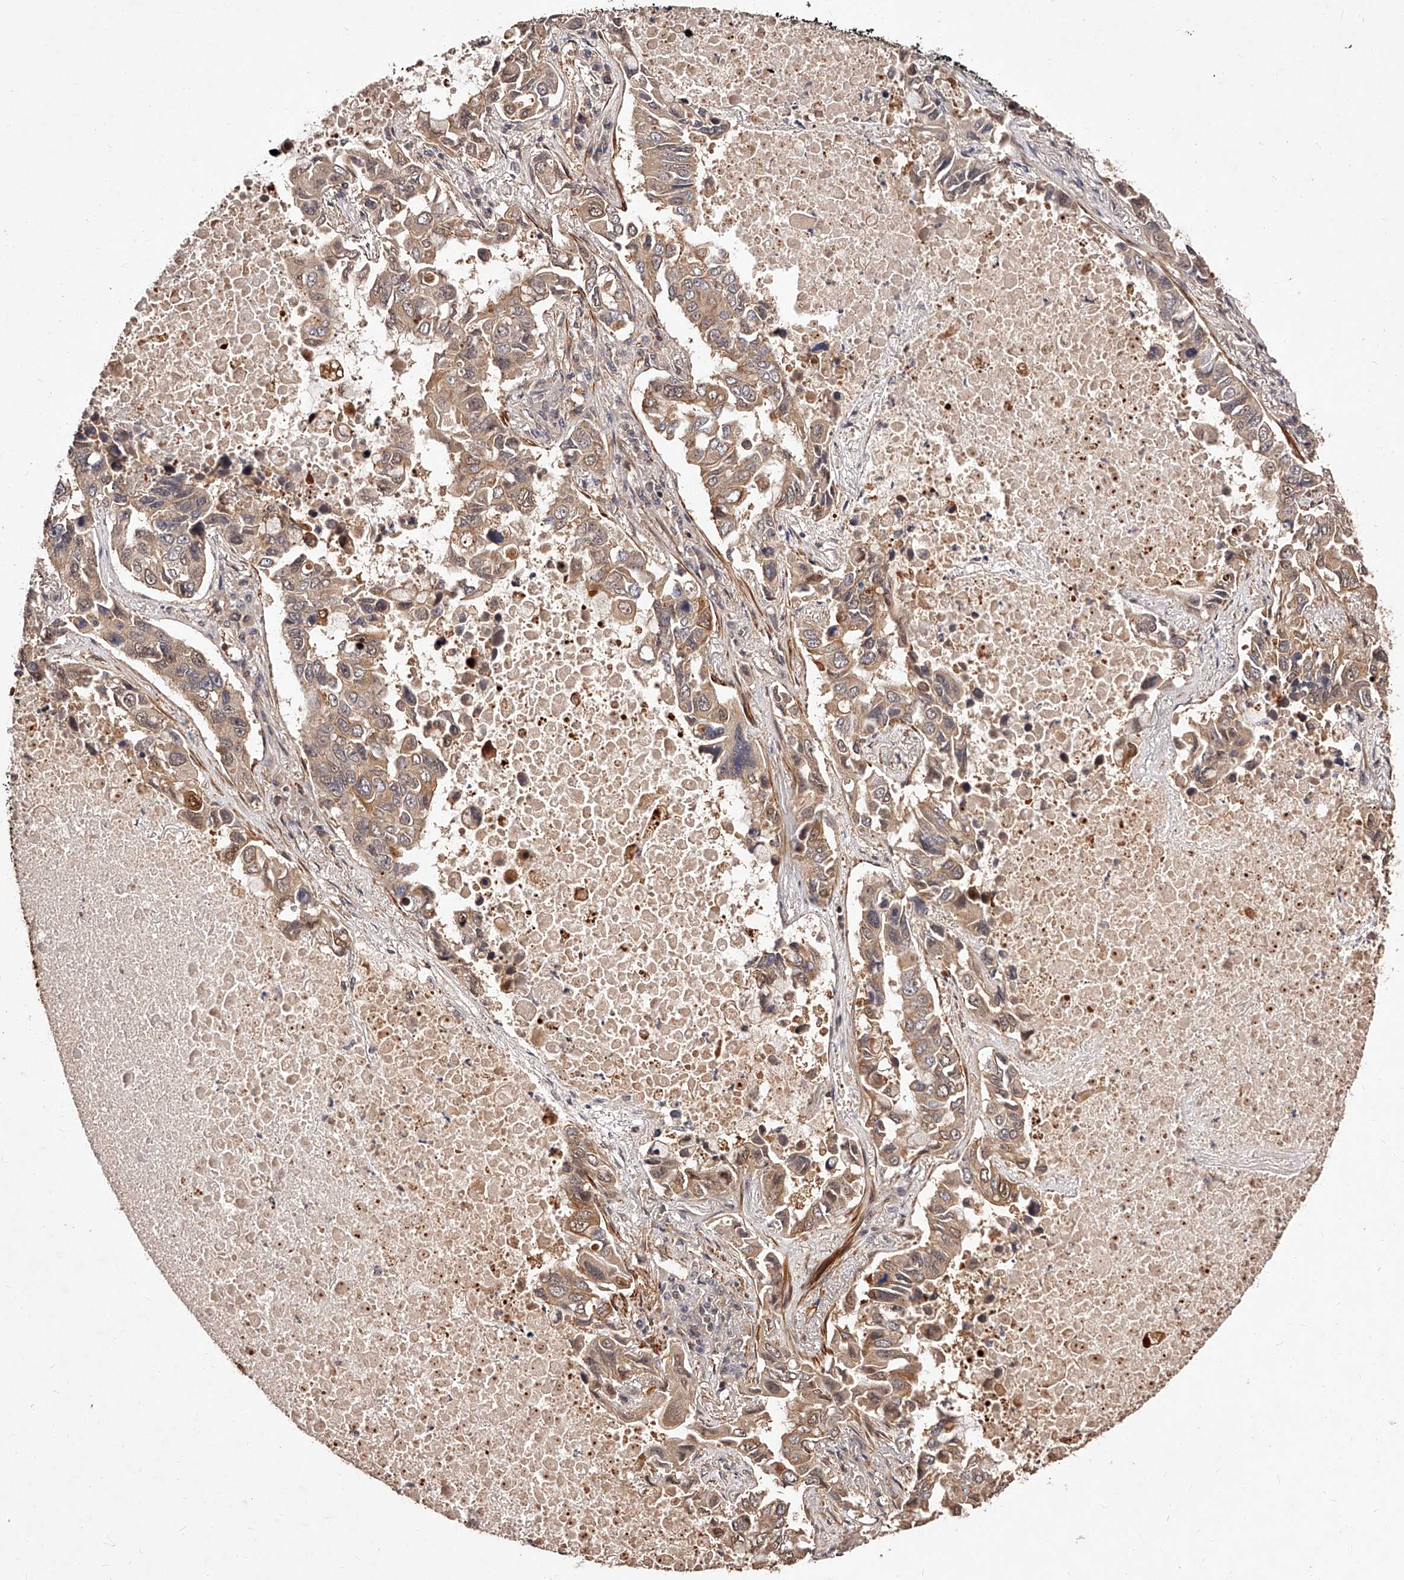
{"staining": {"intensity": "weak", "quantity": "25%-75%", "location": "cytoplasmic/membranous"}, "tissue": "lung cancer", "cell_type": "Tumor cells", "image_type": "cancer", "snomed": [{"axis": "morphology", "description": "Adenocarcinoma, NOS"}, {"axis": "topography", "description": "Lung"}], "caption": "An image showing weak cytoplasmic/membranous positivity in about 25%-75% of tumor cells in adenocarcinoma (lung), as visualized by brown immunohistochemical staining.", "gene": "CUL7", "patient": {"sex": "male", "age": 64}}